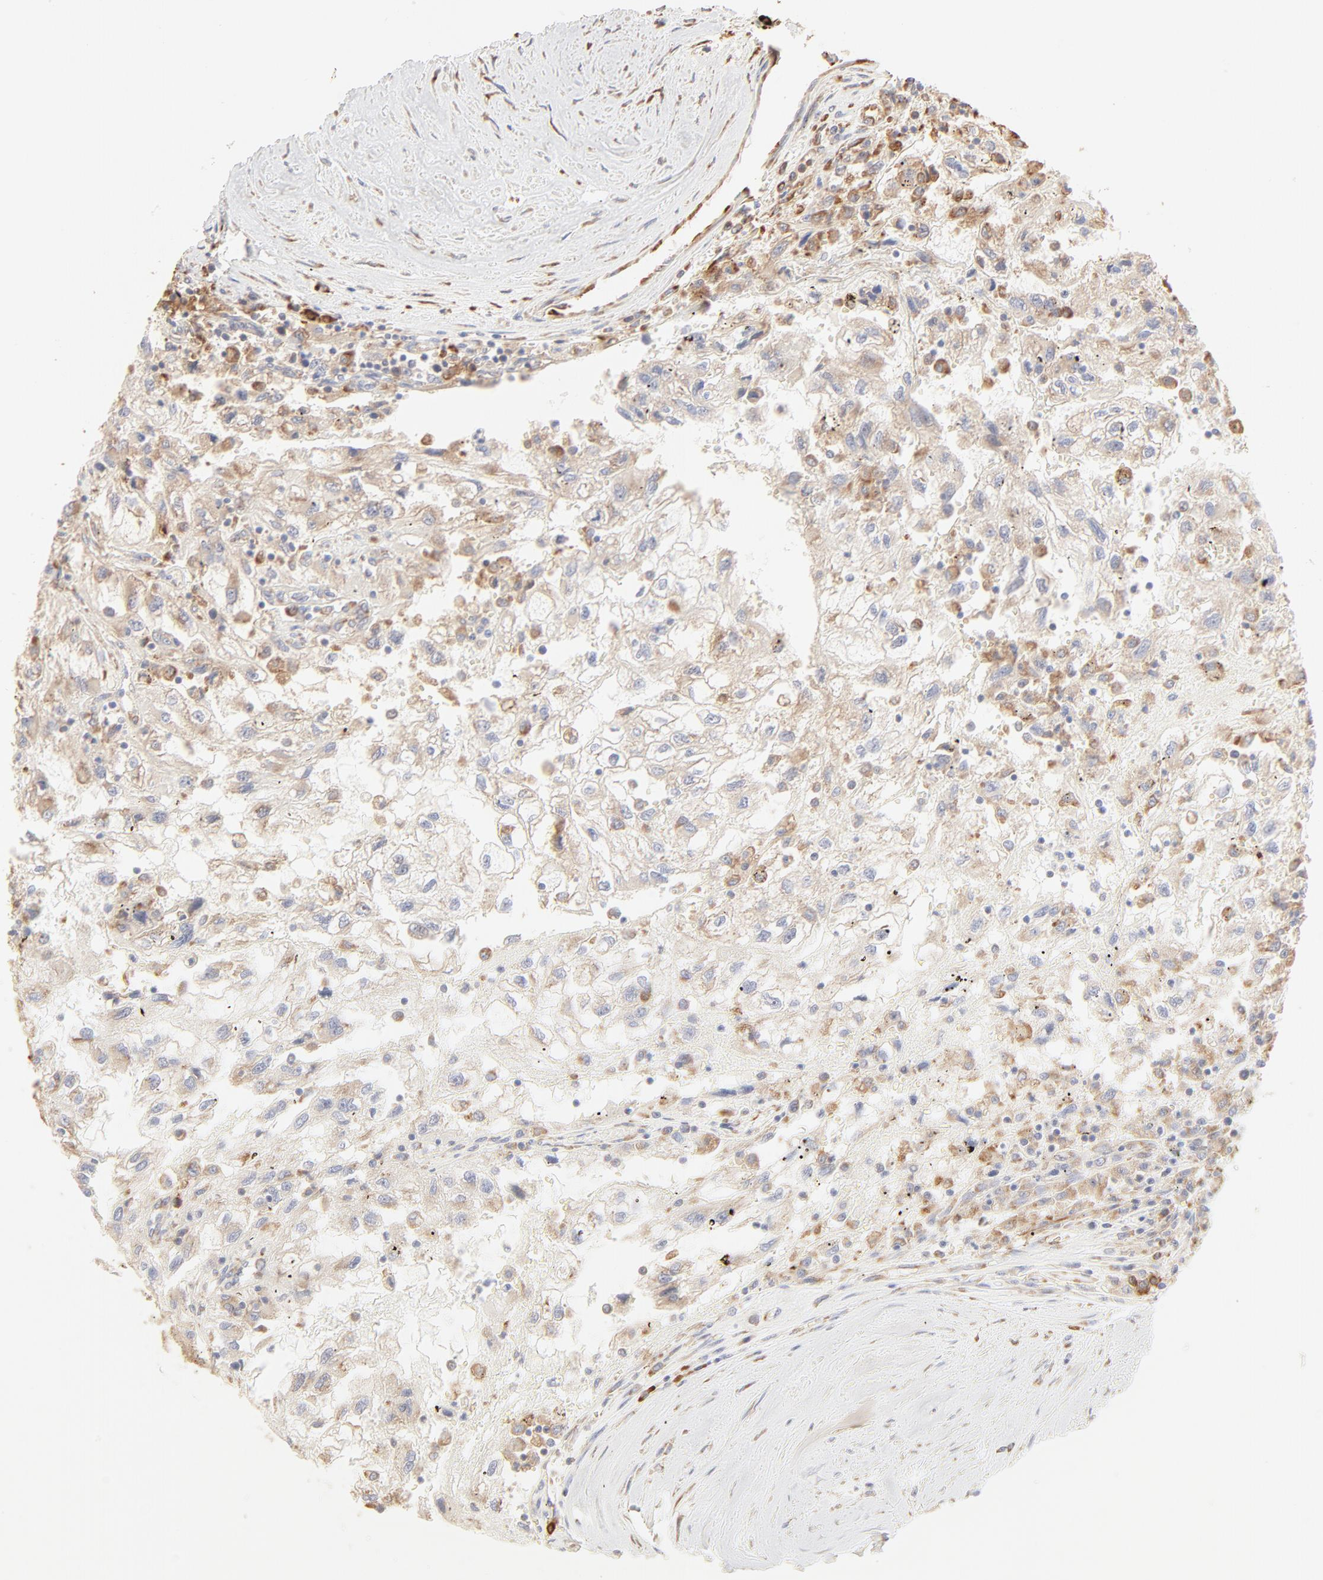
{"staining": {"intensity": "moderate", "quantity": ">75%", "location": "cytoplasmic/membranous"}, "tissue": "renal cancer", "cell_type": "Tumor cells", "image_type": "cancer", "snomed": [{"axis": "morphology", "description": "Normal tissue, NOS"}, {"axis": "morphology", "description": "Adenocarcinoma, NOS"}, {"axis": "topography", "description": "Kidney"}], "caption": "Human renal cancer (adenocarcinoma) stained with a protein marker shows moderate staining in tumor cells.", "gene": "RPS20", "patient": {"sex": "male", "age": 71}}